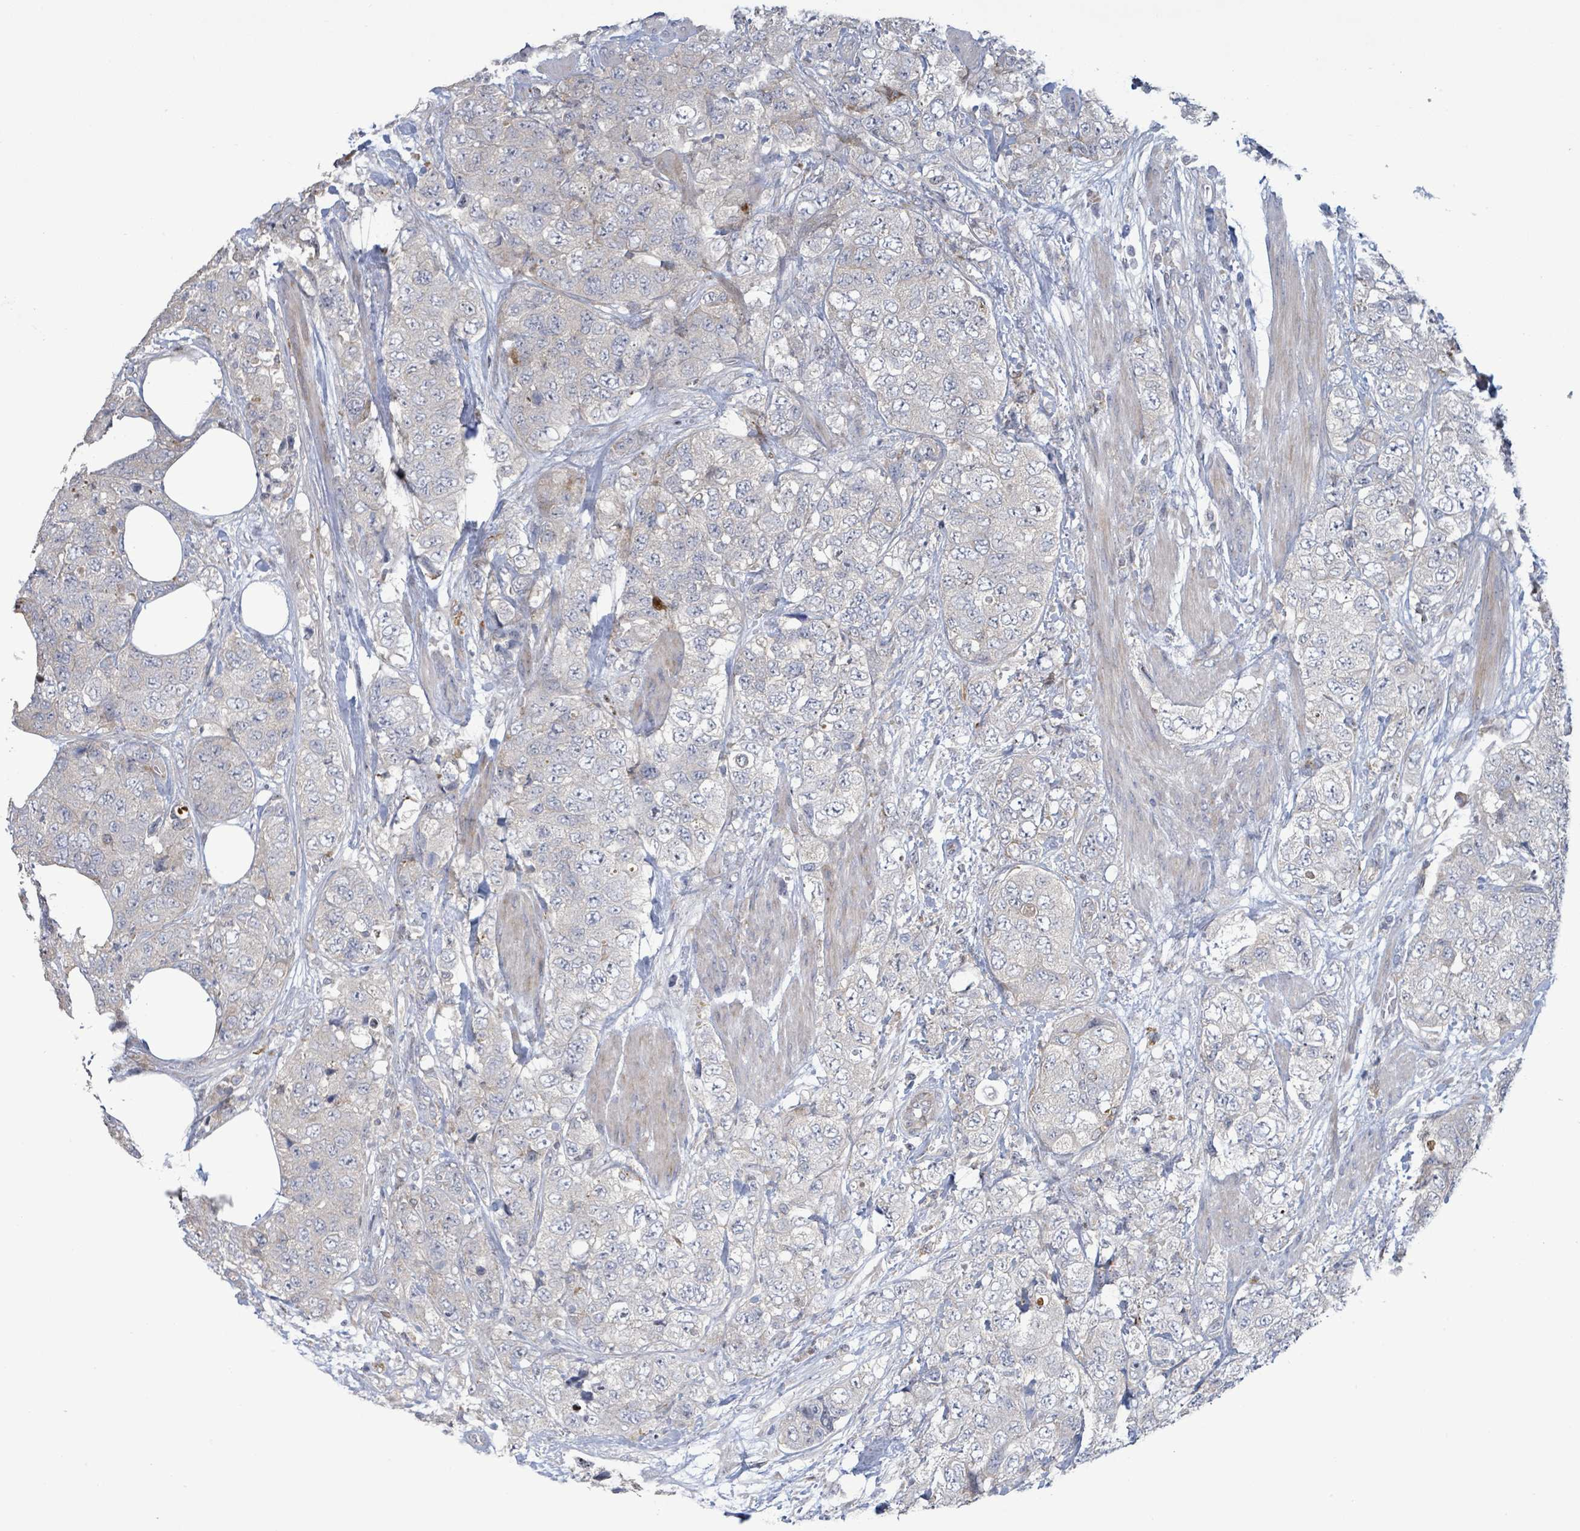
{"staining": {"intensity": "negative", "quantity": "none", "location": "none"}, "tissue": "urothelial cancer", "cell_type": "Tumor cells", "image_type": "cancer", "snomed": [{"axis": "morphology", "description": "Urothelial carcinoma, High grade"}, {"axis": "topography", "description": "Urinary bladder"}], "caption": "An image of urothelial carcinoma (high-grade) stained for a protein exhibits no brown staining in tumor cells.", "gene": "LILRA4", "patient": {"sex": "female", "age": 78}}